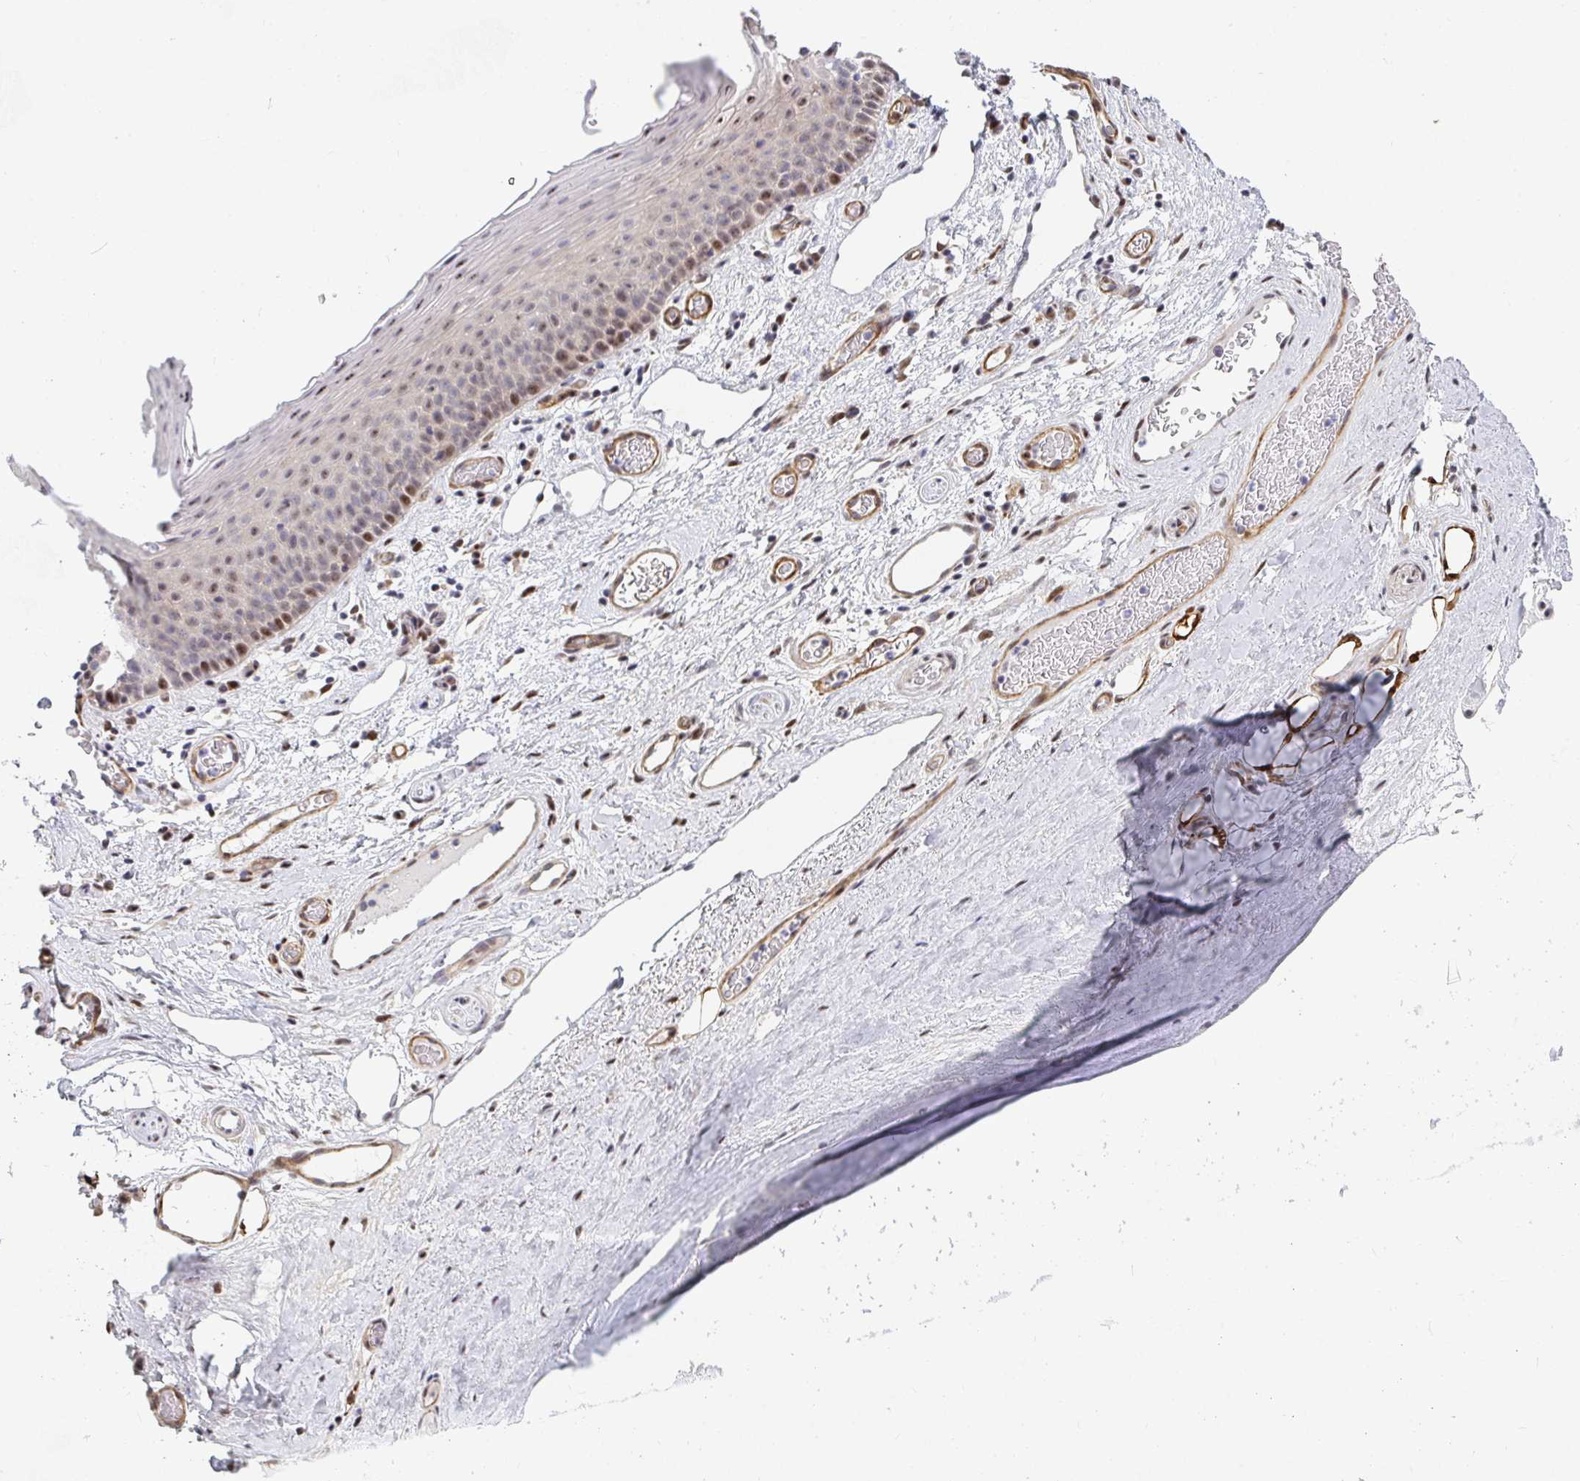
{"staining": {"intensity": "weak", "quantity": "25%-75%", "location": "cytoplasmic/membranous"}, "tissue": "adipose tissue", "cell_type": "Adipocytes", "image_type": "normal", "snomed": [{"axis": "morphology", "description": "Normal tissue, NOS"}, {"axis": "topography", "description": "Lymph node"}, {"axis": "topography", "description": "Cartilage tissue"}, {"axis": "topography", "description": "Nasopharynx"}], "caption": "Approximately 25%-75% of adipocytes in normal human adipose tissue show weak cytoplasmic/membranous protein staining as visualized by brown immunohistochemical staining.", "gene": "ZIC3", "patient": {"sex": "male", "age": 63}}